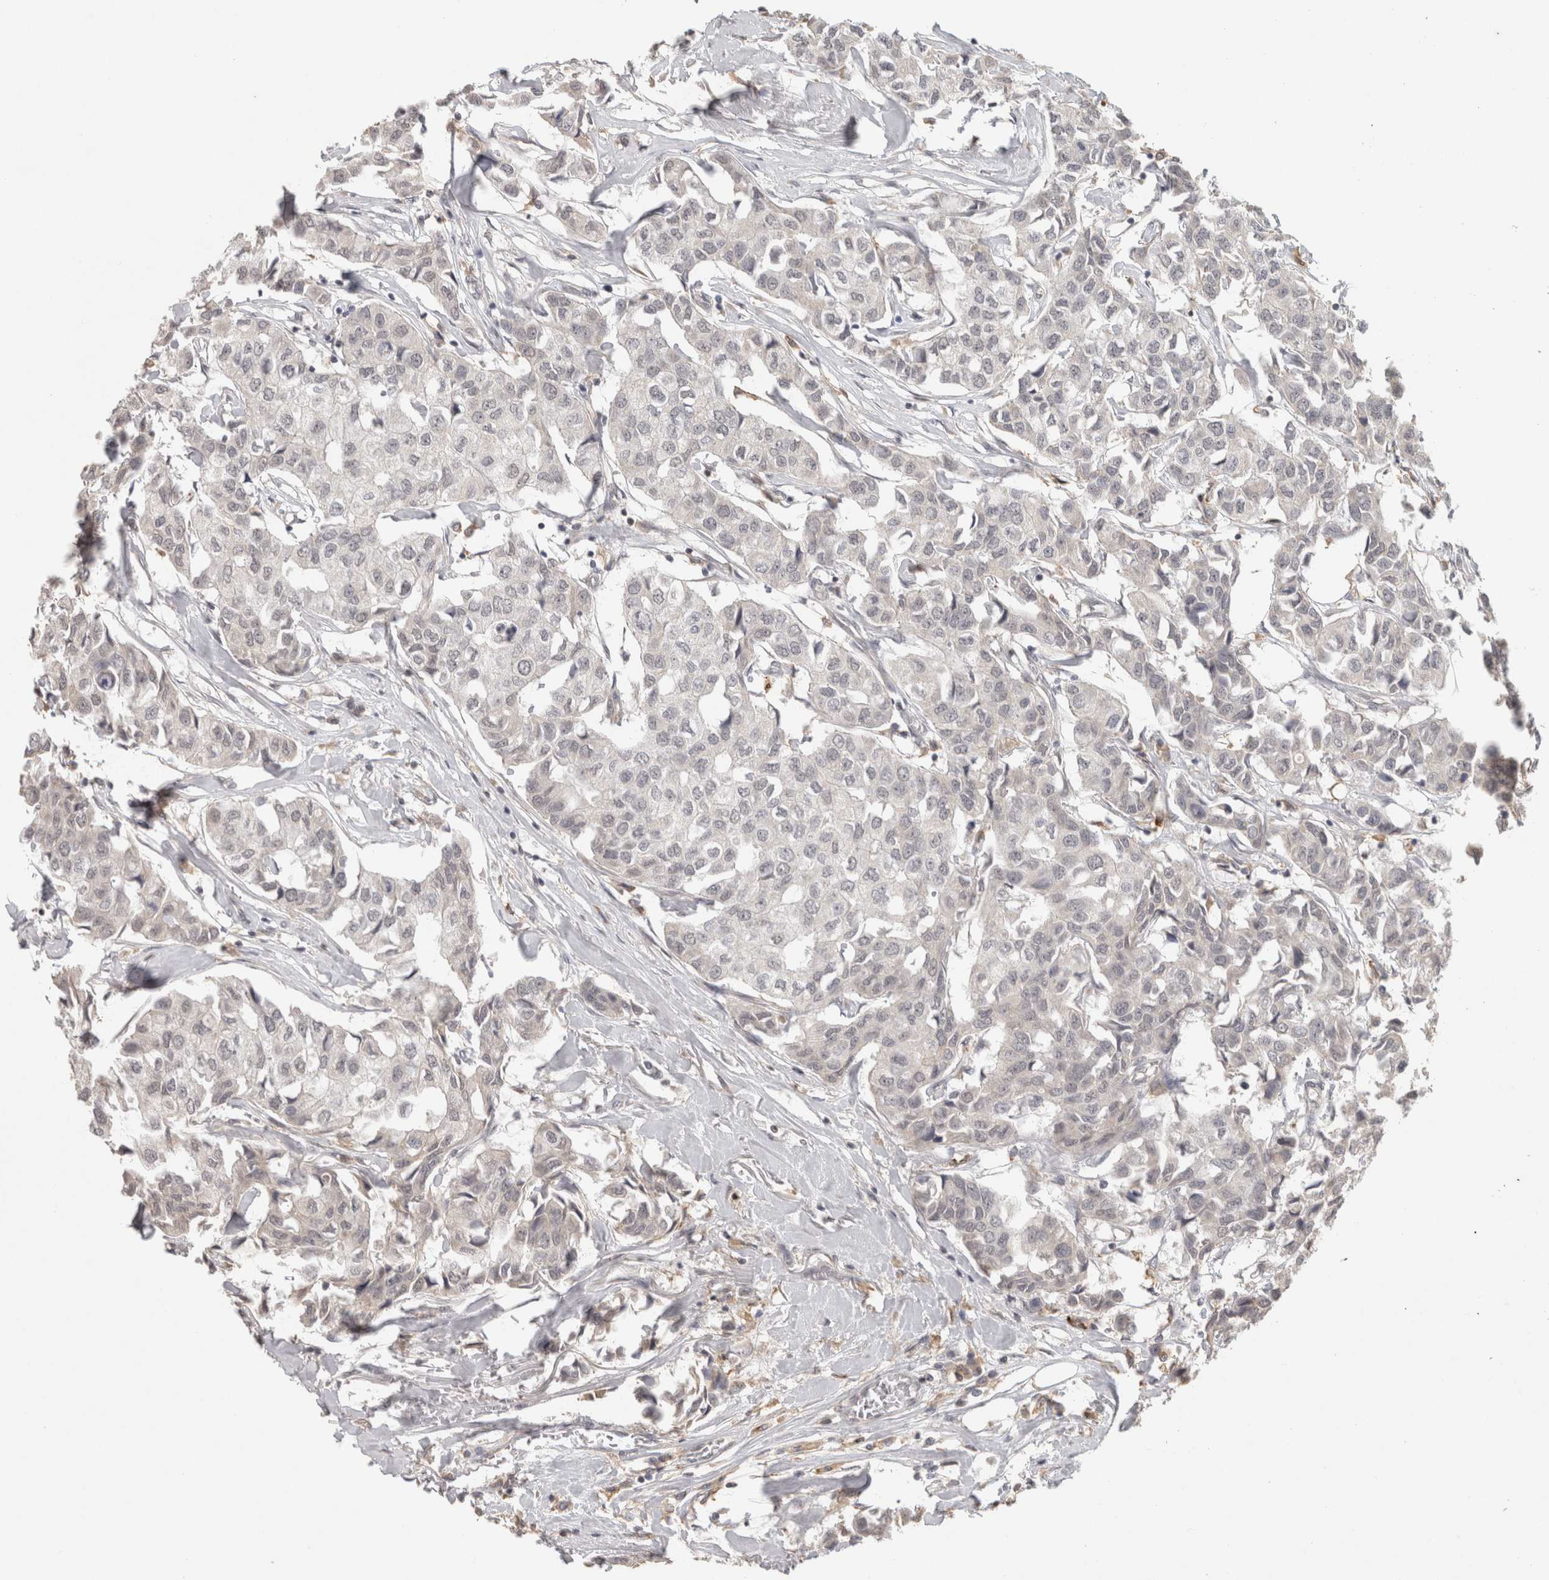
{"staining": {"intensity": "negative", "quantity": "none", "location": "none"}, "tissue": "breast cancer", "cell_type": "Tumor cells", "image_type": "cancer", "snomed": [{"axis": "morphology", "description": "Duct carcinoma"}, {"axis": "topography", "description": "Breast"}], "caption": "High power microscopy photomicrograph of an immunohistochemistry image of breast cancer (intraductal carcinoma), revealing no significant expression in tumor cells. Brightfield microscopy of immunohistochemistry stained with DAB (brown) and hematoxylin (blue), captured at high magnification.", "gene": "HAVCR2", "patient": {"sex": "female", "age": 80}}